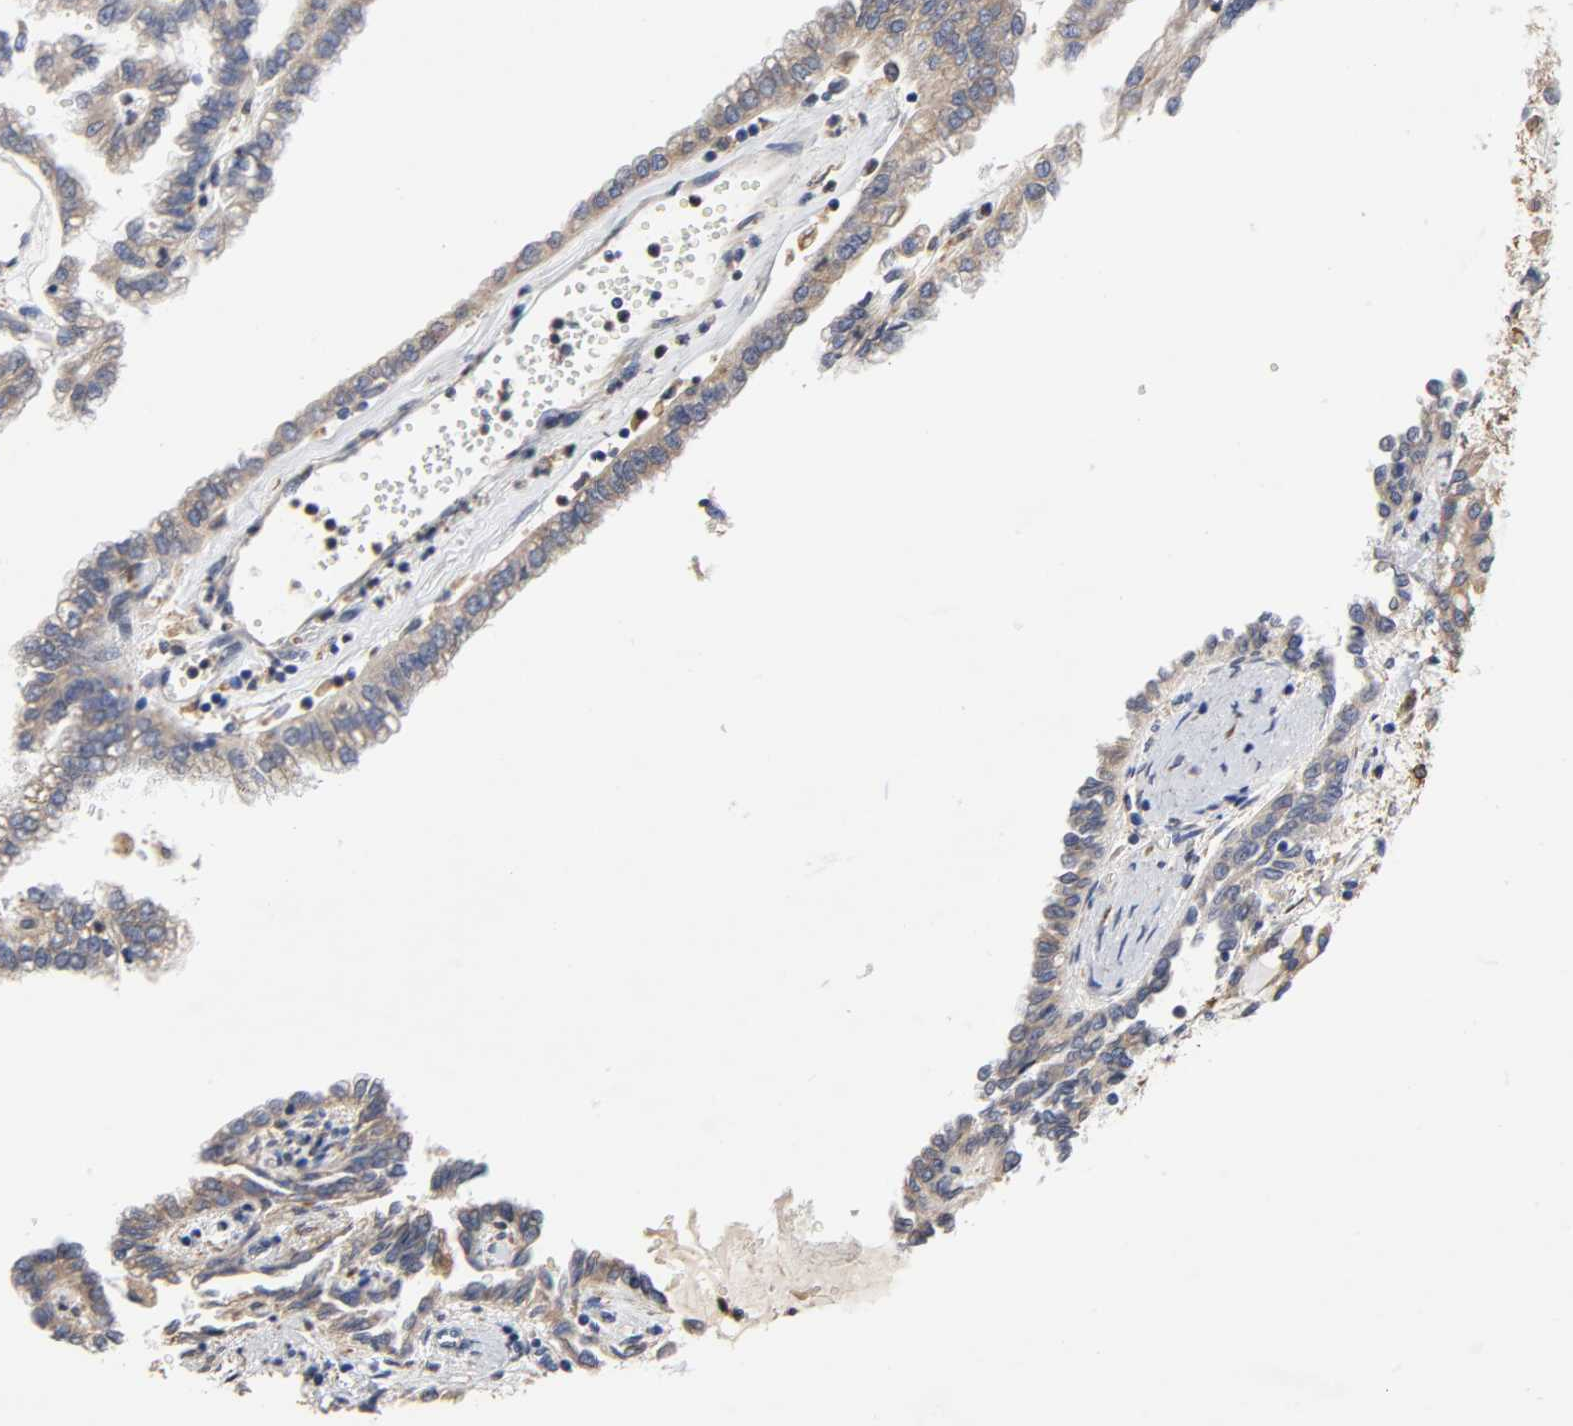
{"staining": {"intensity": "weak", "quantity": ">75%", "location": "cytoplasmic/membranous"}, "tissue": "renal cancer", "cell_type": "Tumor cells", "image_type": "cancer", "snomed": [{"axis": "morphology", "description": "Inflammation, NOS"}, {"axis": "morphology", "description": "Adenocarcinoma, NOS"}, {"axis": "topography", "description": "Kidney"}], "caption": "An image showing weak cytoplasmic/membranous positivity in about >75% of tumor cells in adenocarcinoma (renal), as visualized by brown immunohistochemical staining.", "gene": "HCK", "patient": {"sex": "male", "age": 68}}